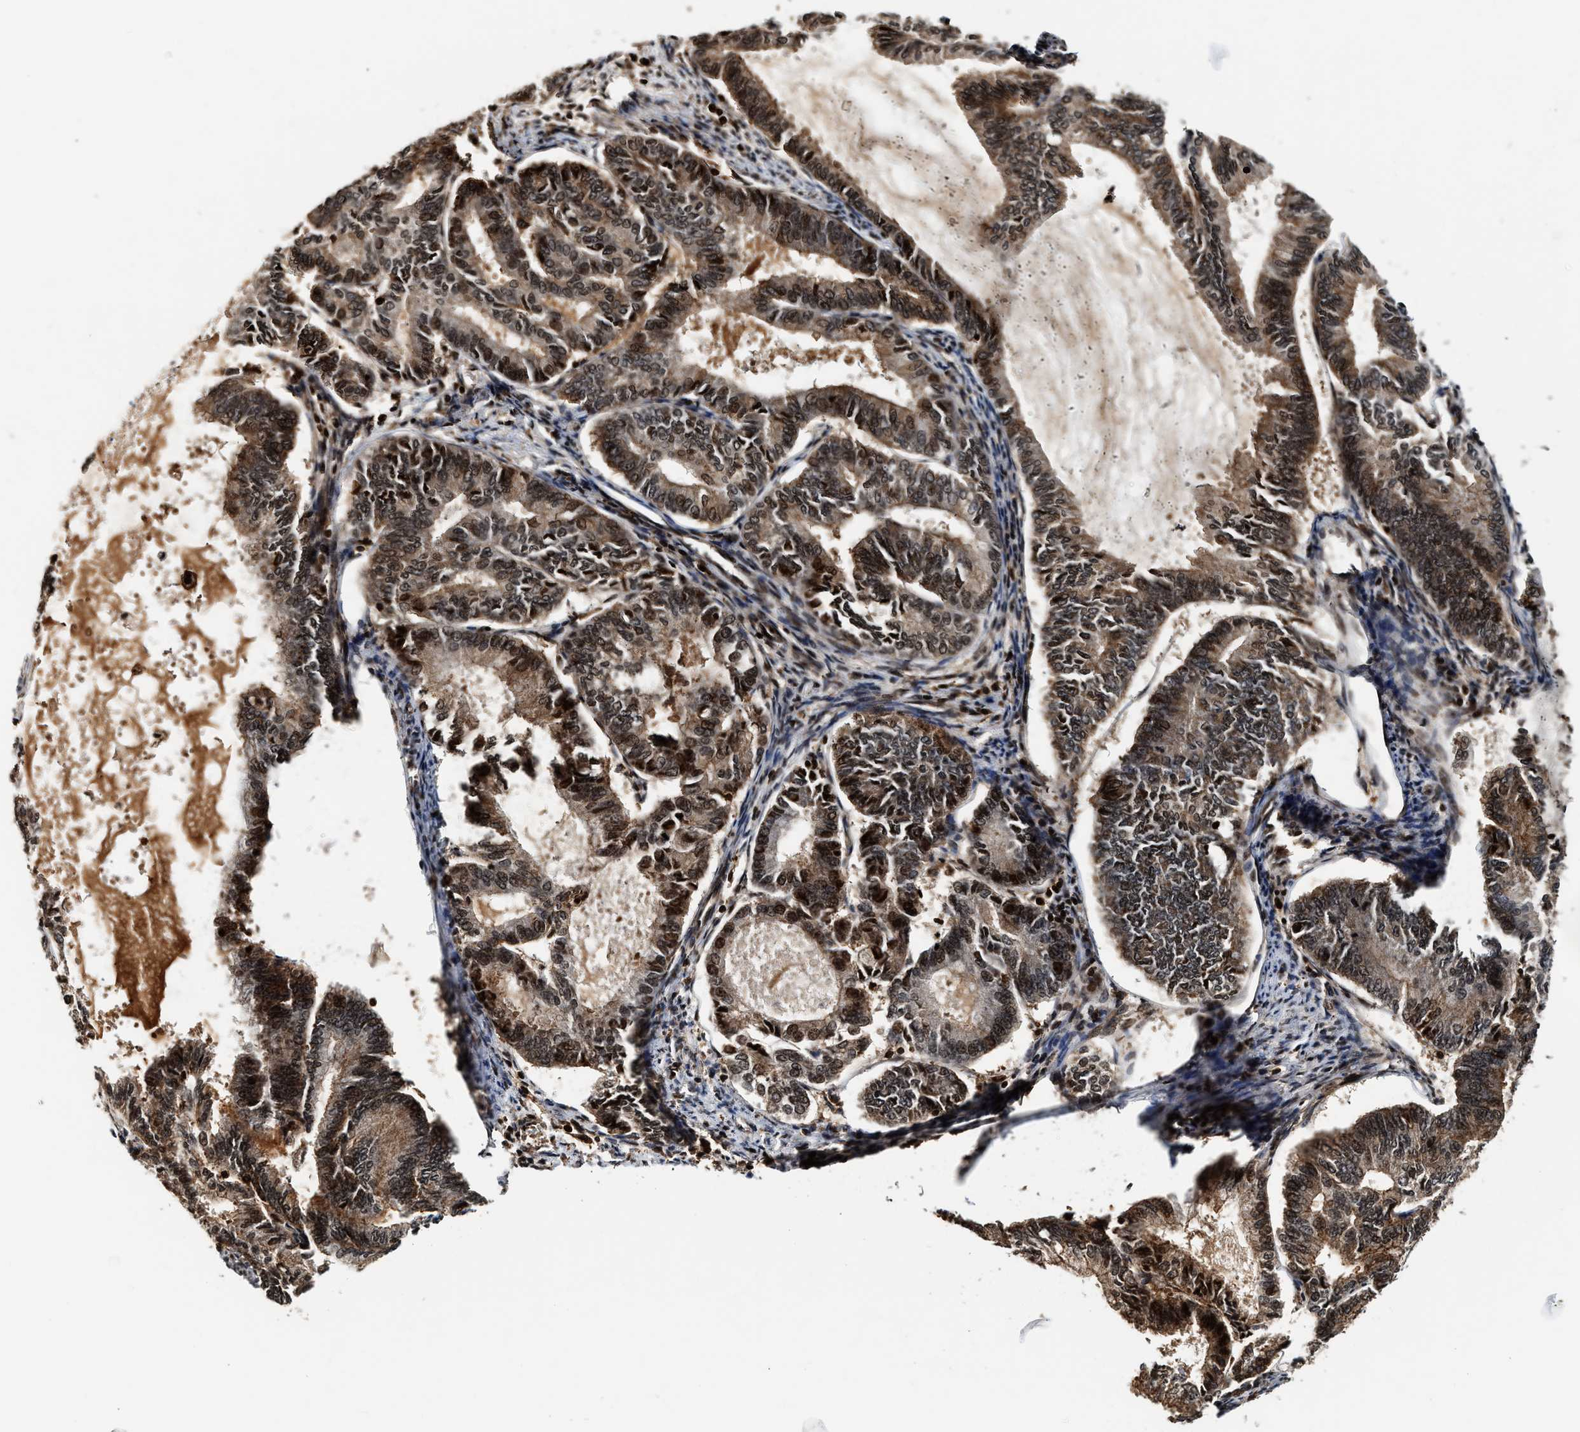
{"staining": {"intensity": "moderate", "quantity": ">75%", "location": "cytoplasmic/membranous,nuclear"}, "tissue": "endometrial cancer", "cell_type": "Tumor cells", "image_type": "cancer", "snomed": [{"axis": "morphology", "description": "Adenocarcinoma, NOS"}, {"axis": "topography", "description": "Endometrium"}], "caption": "Brown immunohistochemical staining in endometrial cancer (adenocarcinoma) reveals moderate cytoplasmic/membranous and nuclear staining in about >75% of tumor cells.", "gene": "MDM2", "patient": {"sex": "female", "age": 86}}